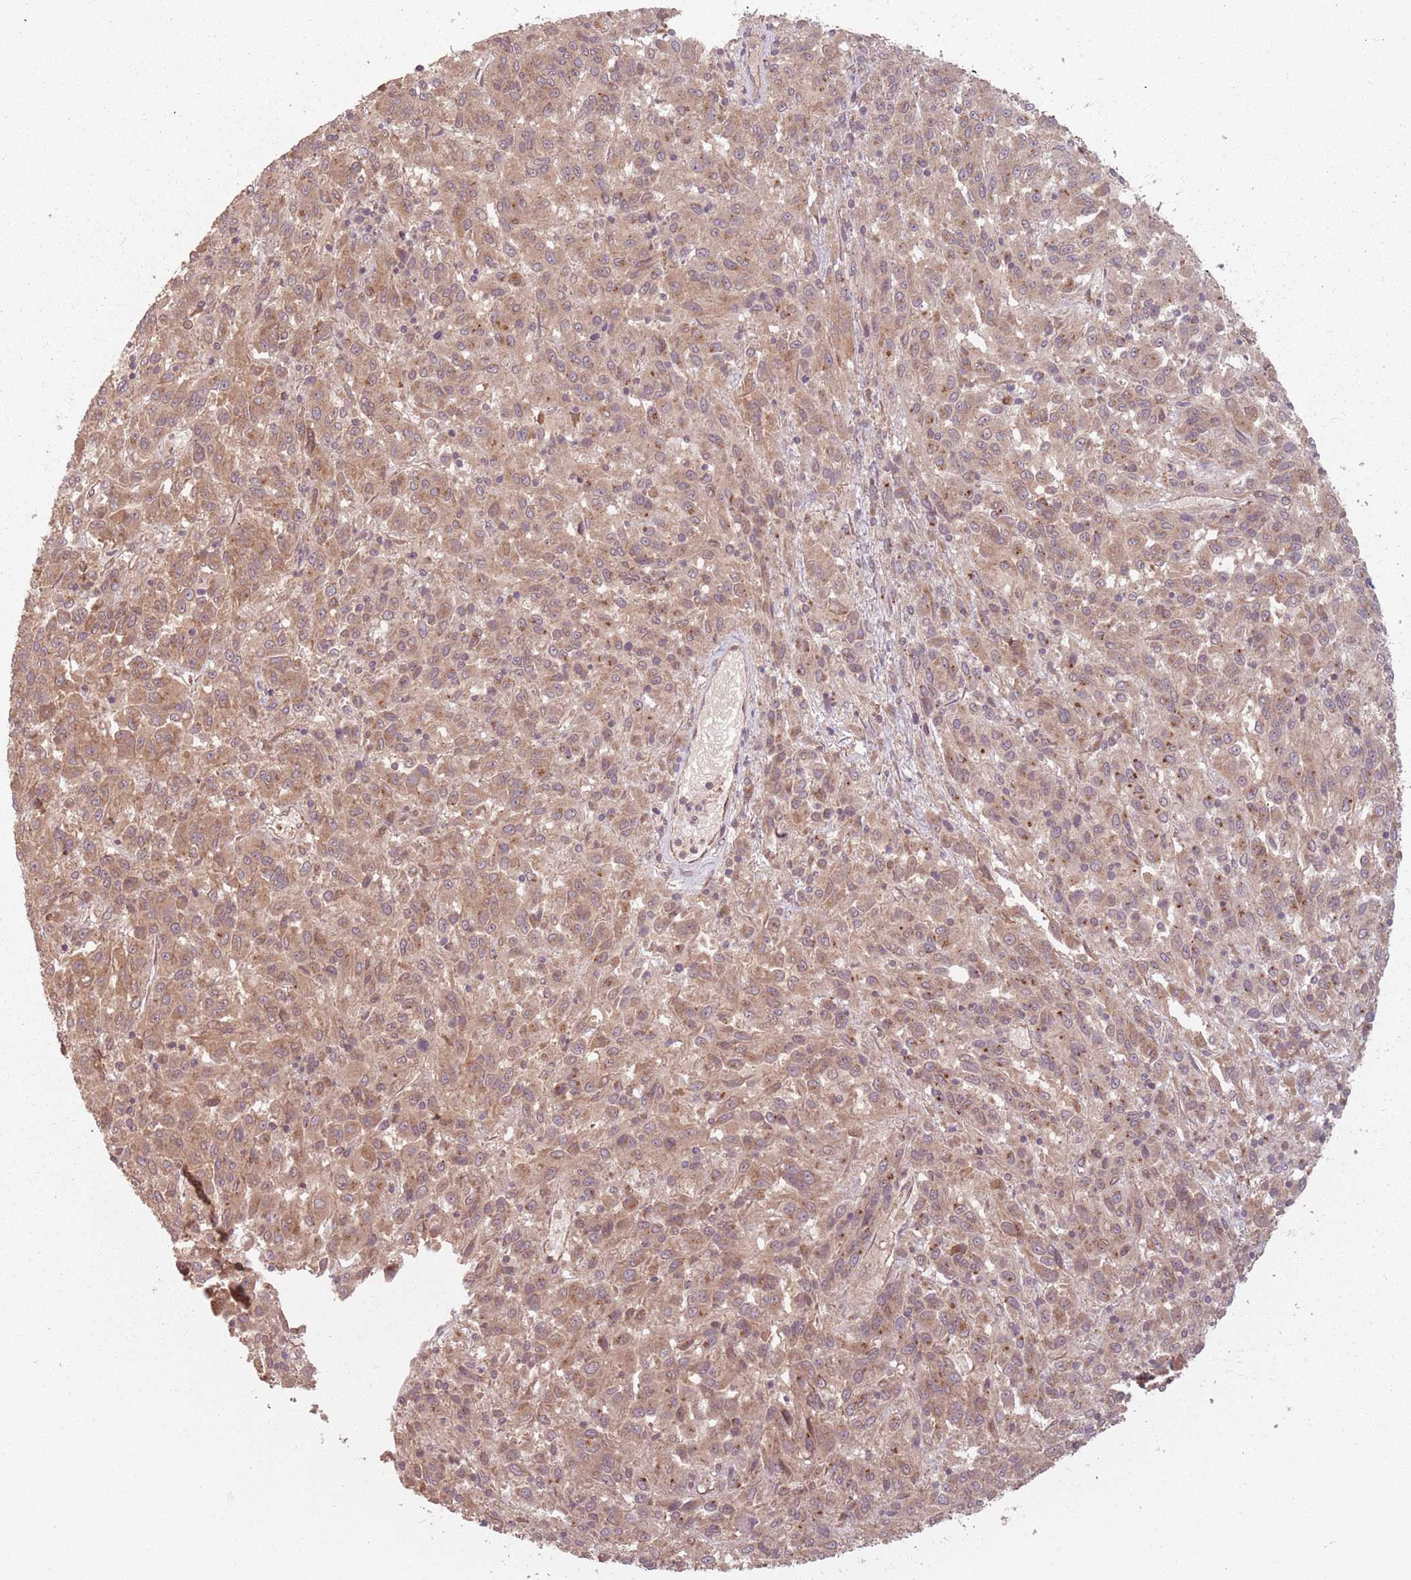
{"staining": {"intensity": "moderate", "quantity": ">75%", "location": "cytoplasmic/membranous"}, "tissue": "melanoma", "cell_type": "Tumor cells", "image_type": "cancer", "snomed": [{"axis": "morphology", "description": "Malignant melanoma, Metastatic site"}, {"axis": "topography", "description": "Lung"}], "caption": "Brown immunohistochemical staining in malignant melanoma (metastatic site) demonstrates moderate cytoplasmic/membranous positivity in about >75% of tumor cells.", "gene": "C3orf14", "patient": {"sex": "male", "age": 64}}